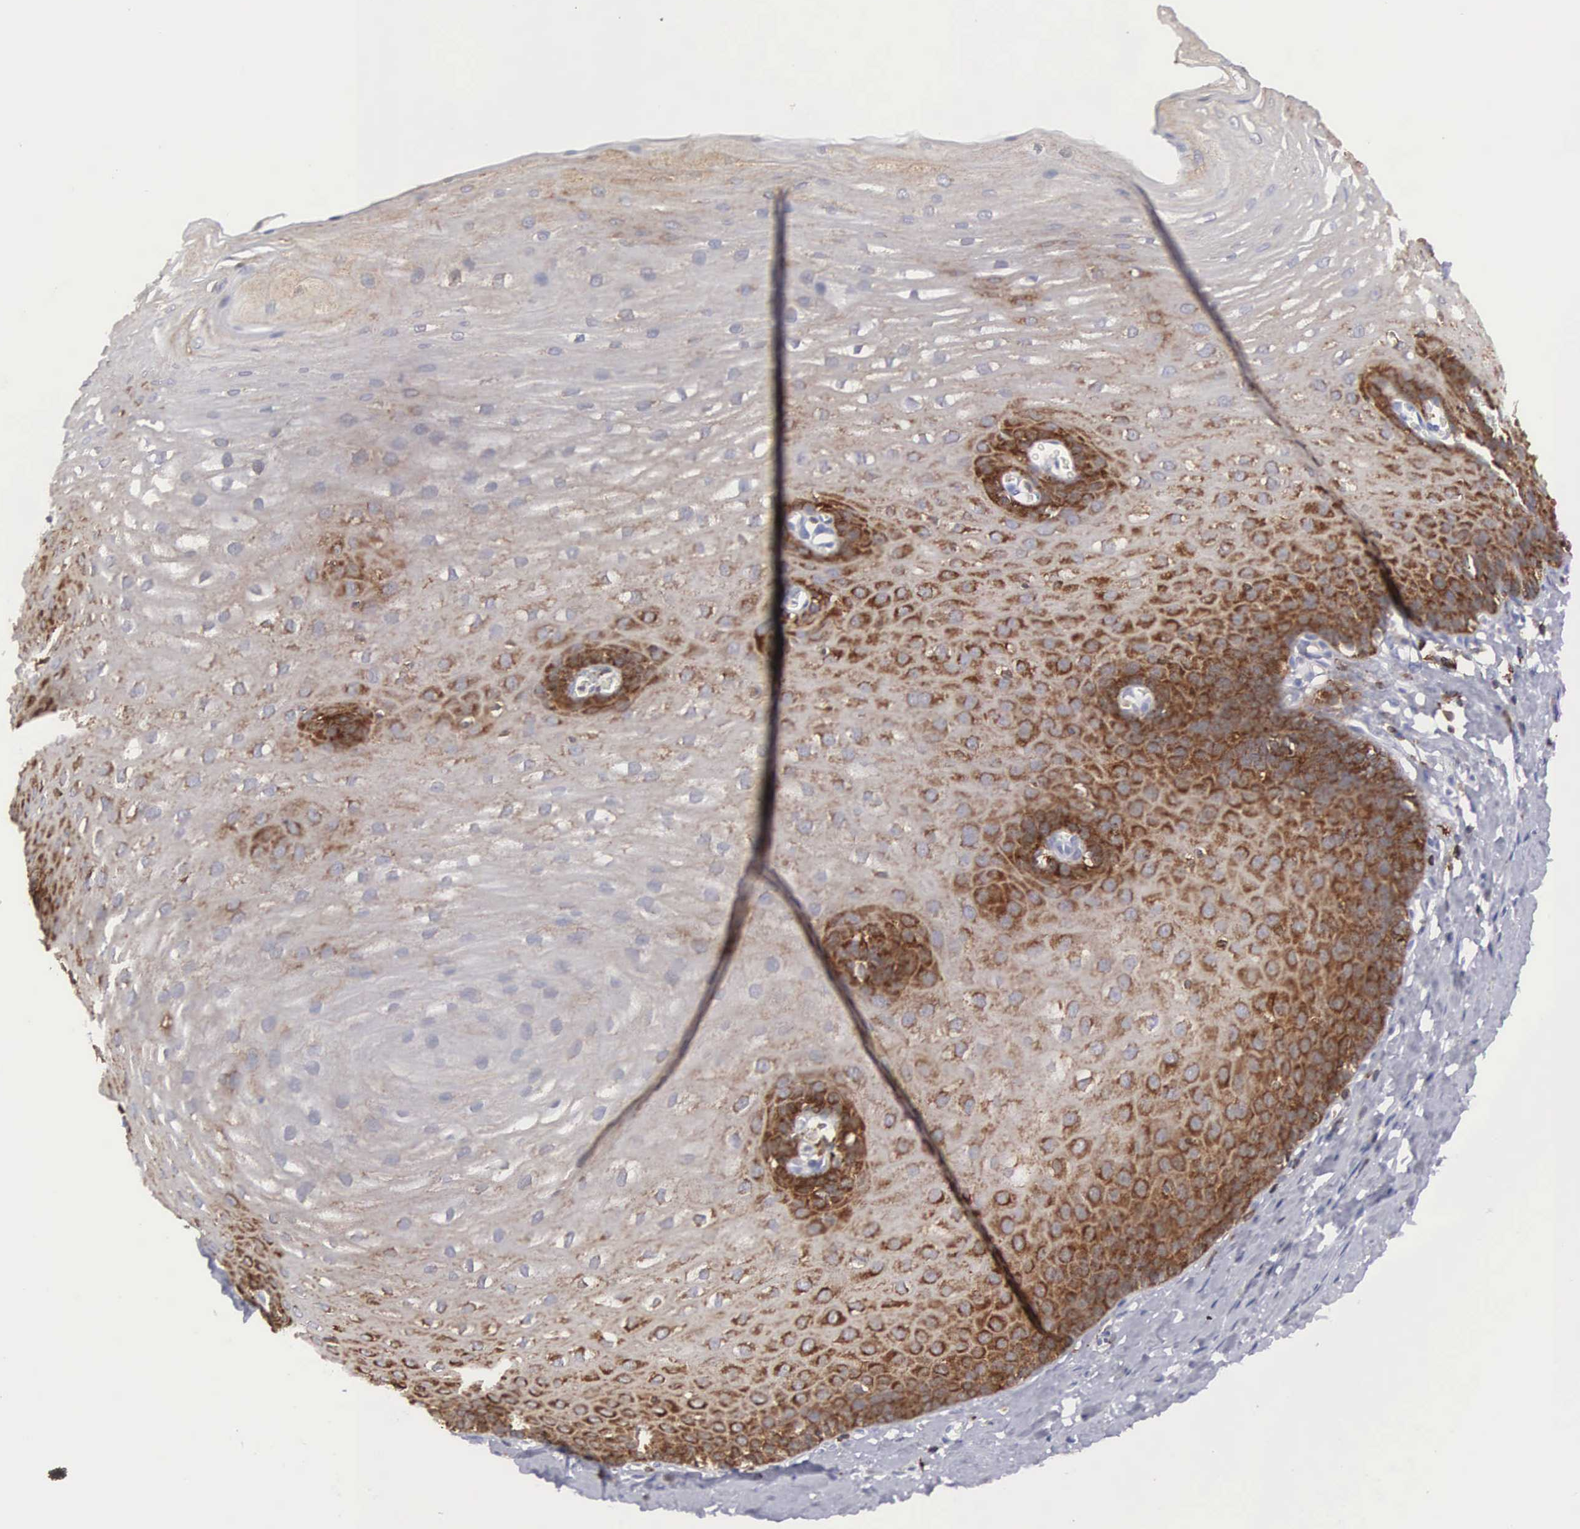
{"staining": {"intensity": "strong", "quantity": "25%-75%", "location": "cytoplasmic/membranous"}, "tissue": "esophagus", "cell_type": "Squamous epithelial cells", "image_type": "normal", "snomed": [{"axis": "morphology", "description": "Normal tissue, NOS"}, {"axis": "topography", "description": "Esophagus"}], "caption": "Esophagus stained with DAB (3,3'-diaminobenzidine) IHC shows high levels of strong cytoplasmic/membranous expression in approximately 25%-75% of squamous epithelial cells. (IHC, brightfield microscopy, high magnification).", "gene": "ENSG00000285304", "patient": {"sex": "male", "age": 70}}